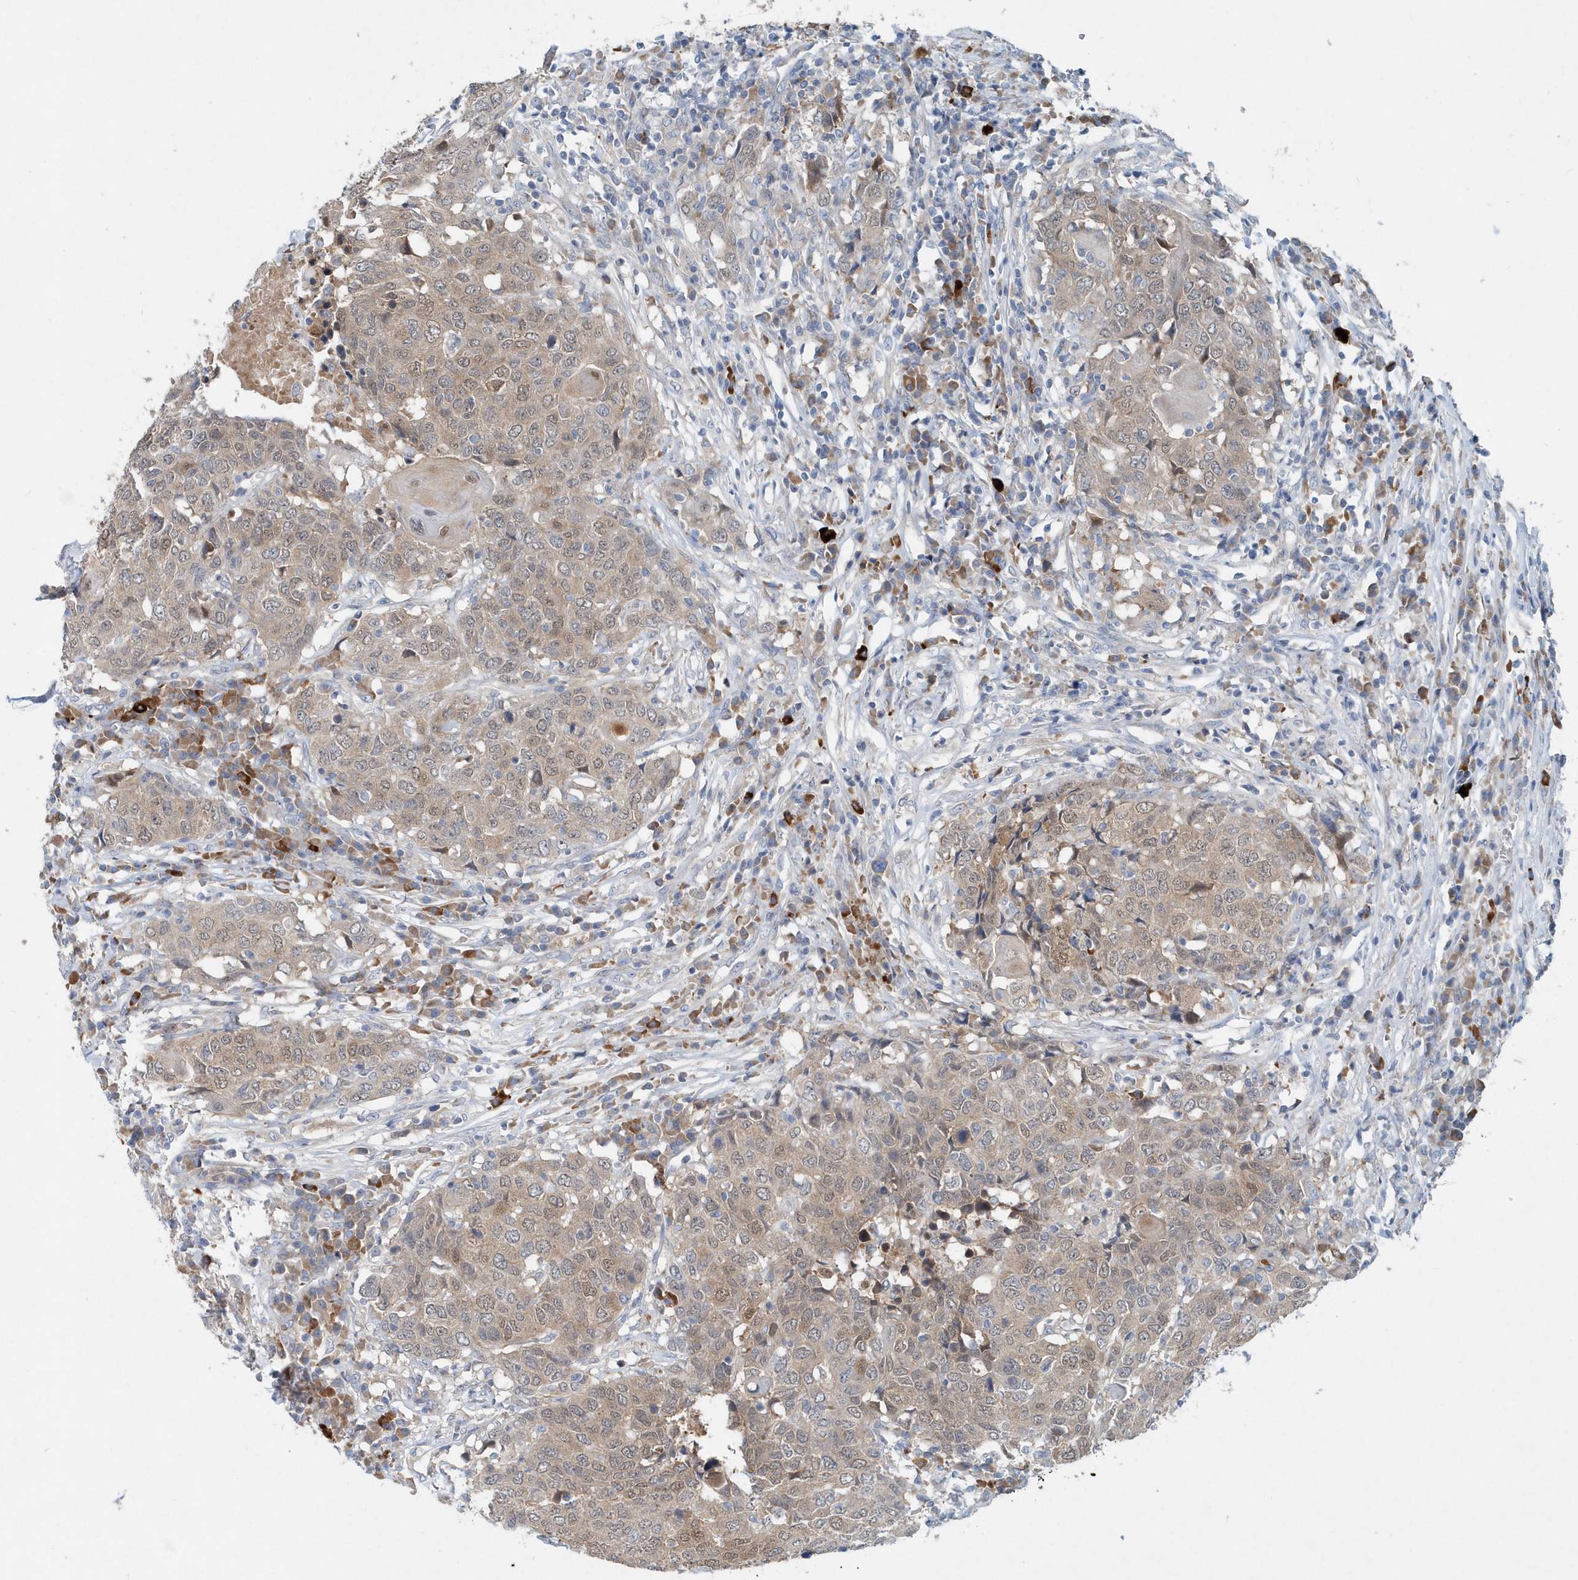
{"staining": {"intensity": "weak", "quantity": "25%-75%", "location": "cytoplasmic/membranous,nuclear"}, "tissue": "head and neck cancer", "cell_type": "Tumor cells", "image_type": "cancer", "snomed": [{"axis": "morphology", "description": "Squamous cell carcinoma, NOS"}, {"axis": "topography", "description": "Head-Neck"}], "caption": "Squamous cell carcinoma (head and neck) was stained to show a protein in brown. There is low levels of weak cytoplasmic/membranous and nuclear expression in about 25%-75% of tumor cells.", "gene": "PFN2", "patient": {"sex": "male", "age": 66}}